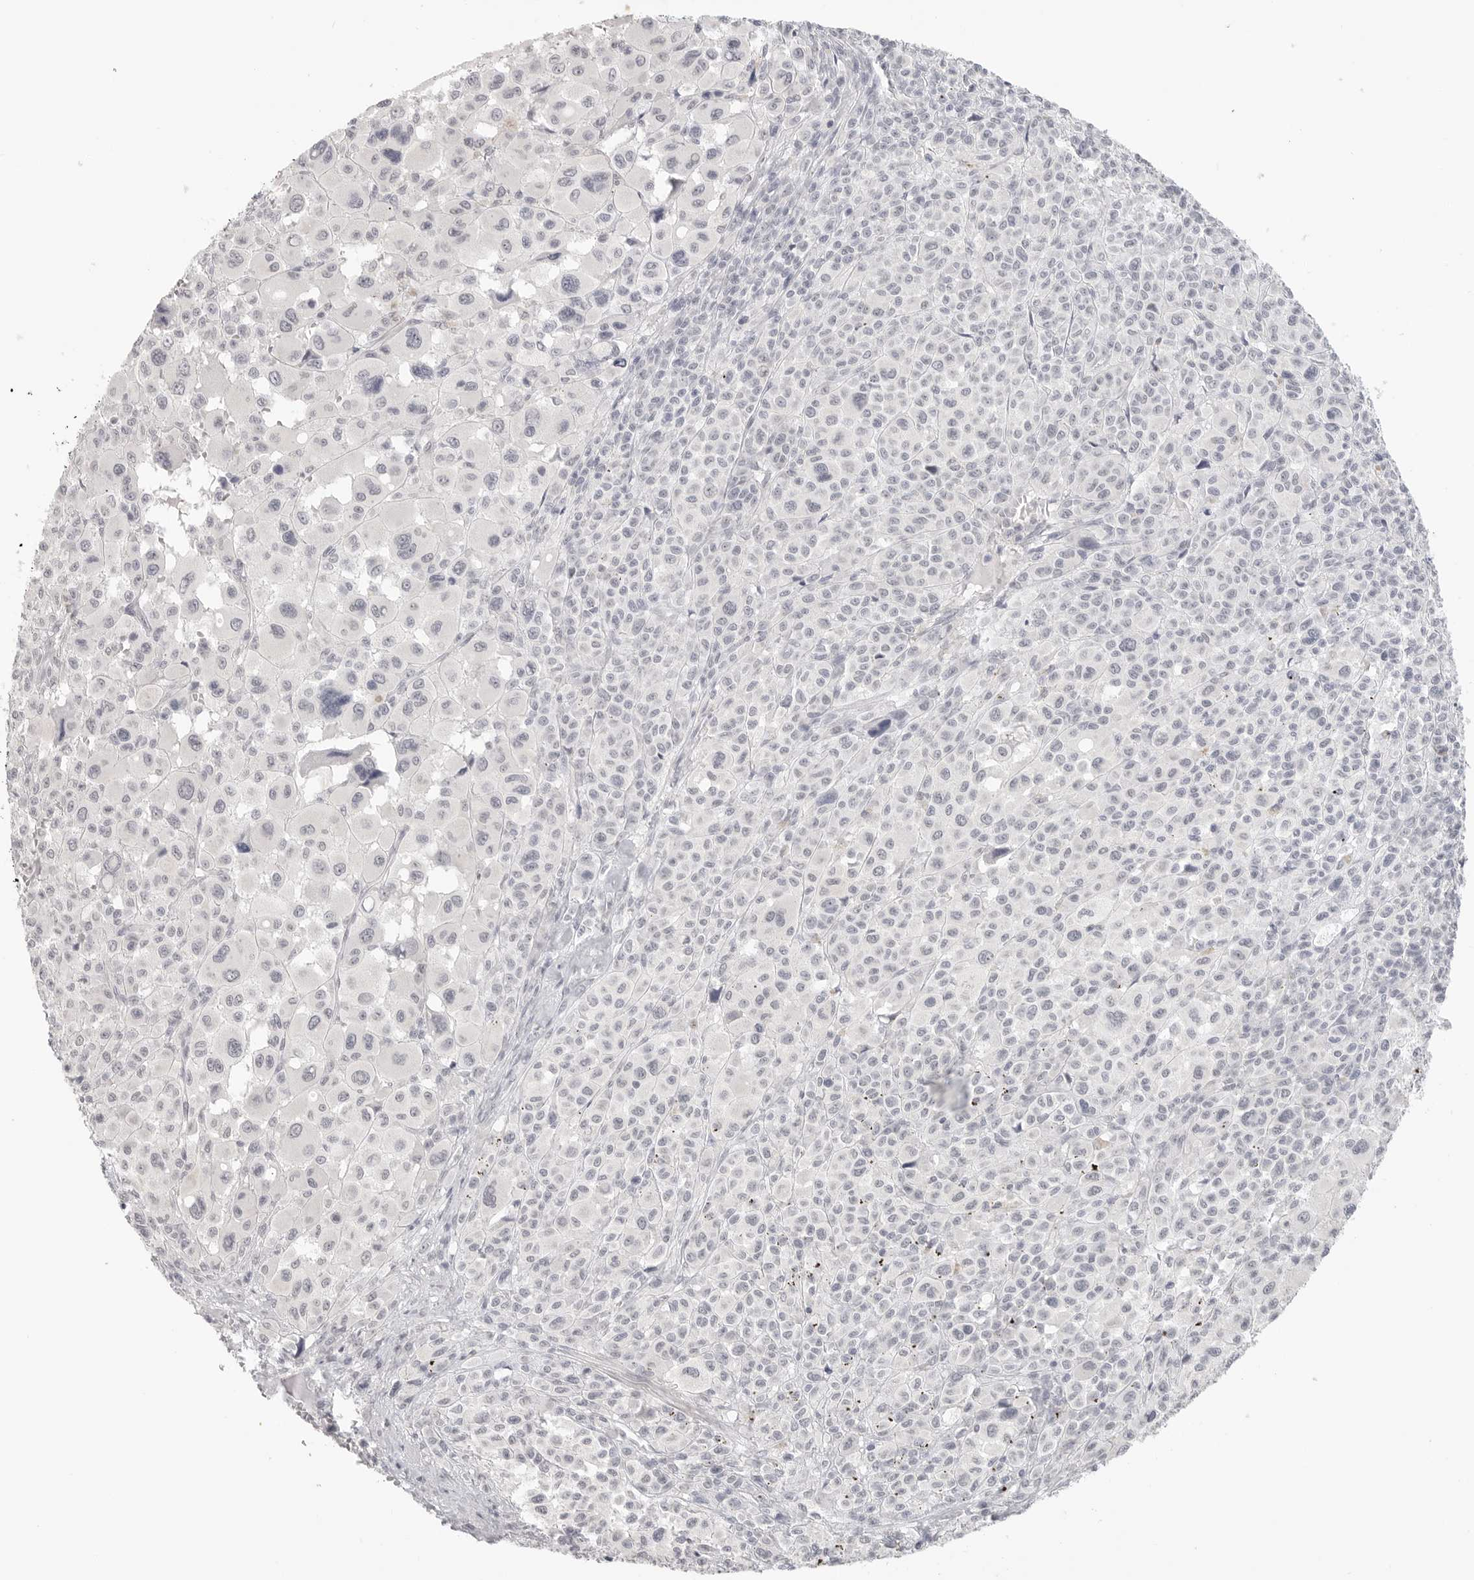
{"staining": {"intensity": "negative", "quantity": "none", "location": "none"}, "tissue": "melanoma", "cell_type": "Tumor cells", "image_type": "cancer", "snomed": [{"axis": "morphology", "description": "Malignant melanoma, Metastatic site"}, {"axis": "topography", "description": "Skin"}], "caption": "IHC of melanoma demonstrates no staining in tumor cells. Brightfield microscopy of immunohistochemistry stained with DAB (brown) and hematoxylin (blue), captured at high magnification.", "gene": "KLK11", "patient": {"sex": "female", "age": 74}}